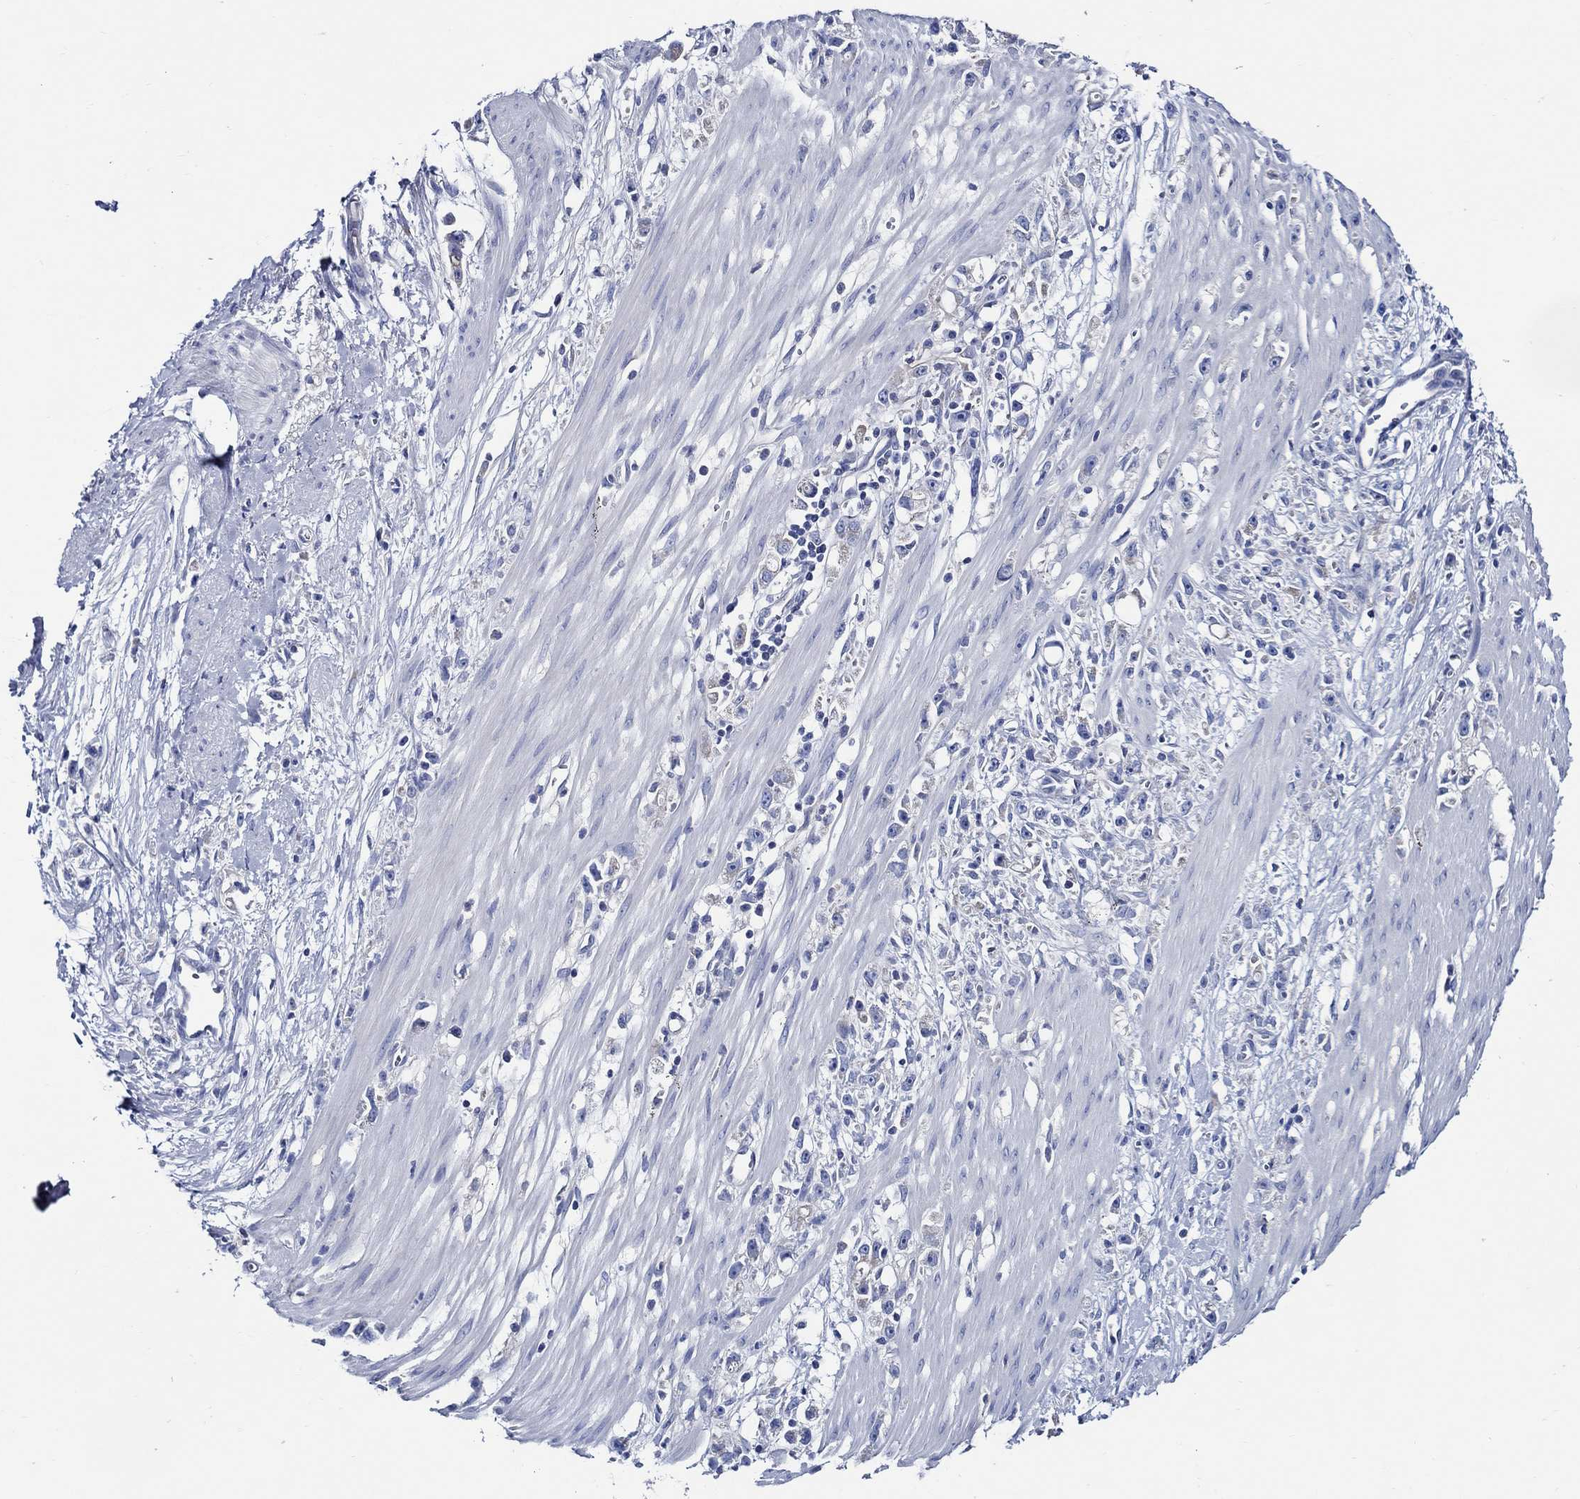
{"staining": {"intensity": "negative", "quantity": "none", "location": "none"}, "tissue": "stomach cancer", "cell_type": "Tumor cells", "image_type": "cancer", "snomed": [{"axis": "morphology", "description": "Adenocarcinoma, NOS"}, {"axis": "topography", "description": "Stomach"}], "caption": "There is no significant positivity in tumor cells of stomach cancer.", "gene": "SKOR1", "patient": {"sex": "female", "age": 59}}